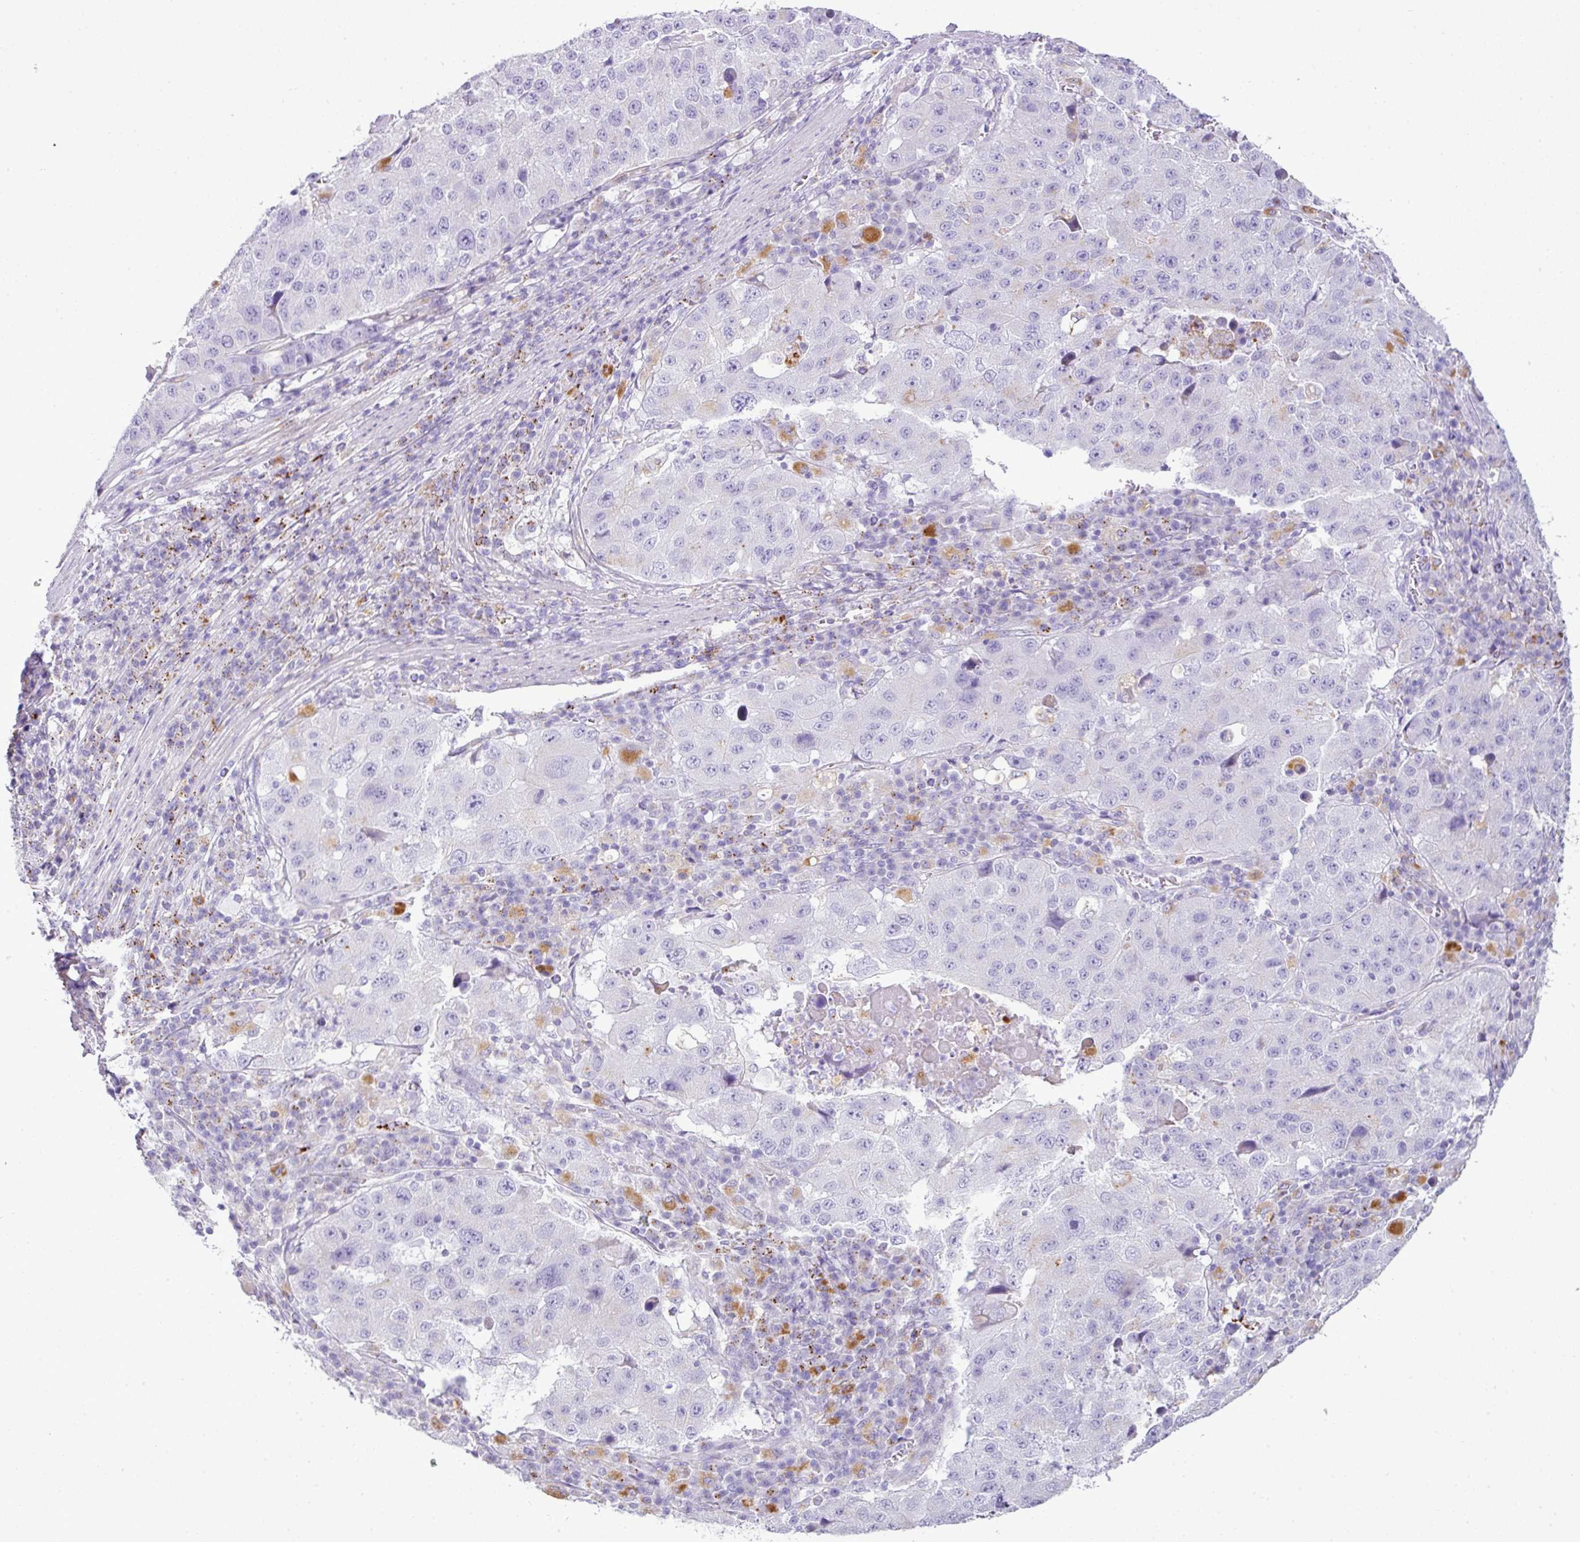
{"staining": {"intensity": "negative", "quantity": "none", "location": "none"}, "tissue": "stomach cancer", "cell_type": "Tumor cells", "image_type": "cancer", "snomed": [{"axis": "morphology", "description": "Adenocarcinoma, NOS"}, {"axis": "topography", "description": "Stomach"}], "caption": "IHC histopathology image of neoplastic tissue: stomach cancer stained with DAB exhibits no significant protein positivity in tumor cells.", "gene": "PGAP4", "patient": {"sex": "male", "age": 71}}